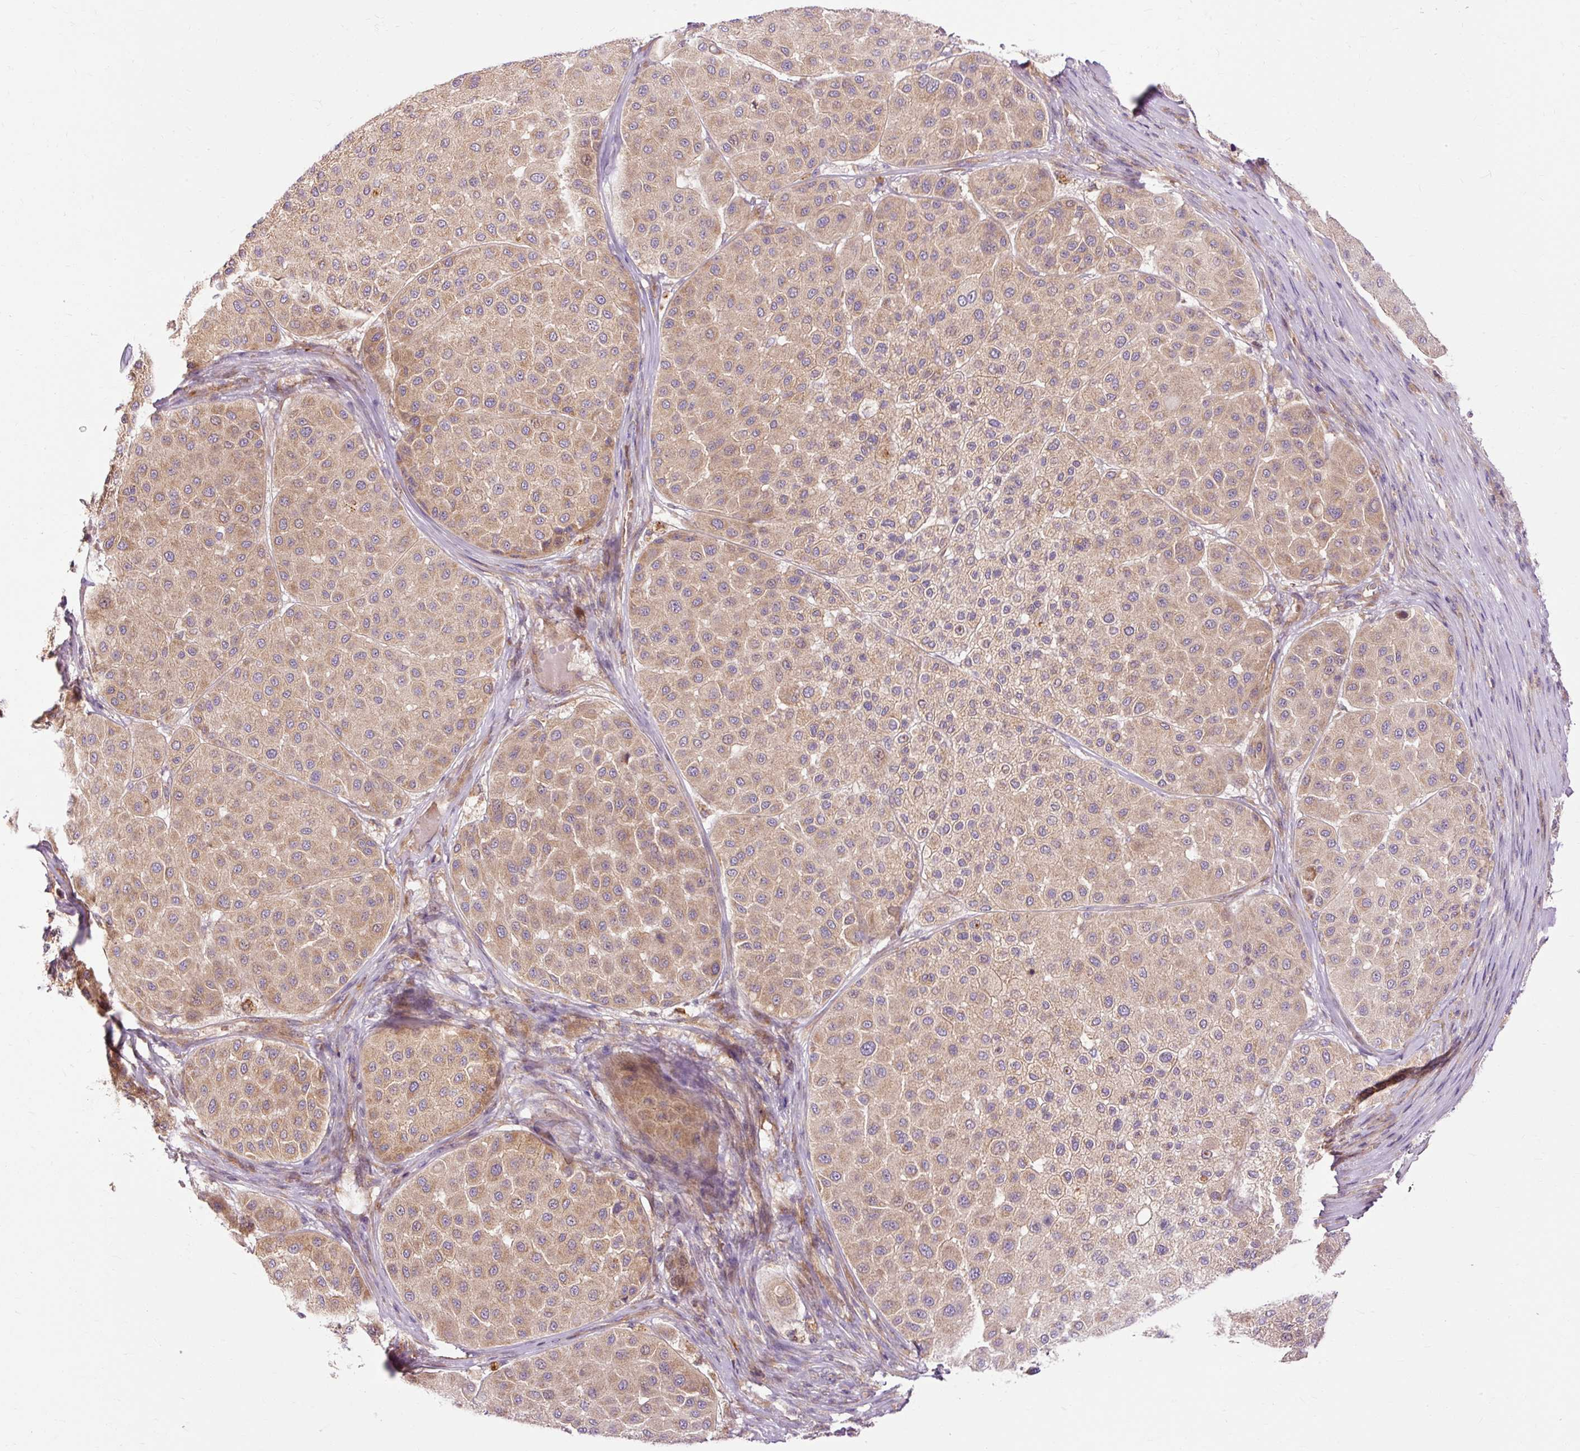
{"staining": {"intensity": "moderate", "quantity": ">75%", "location": "cytoplasmic/membranous"}, "tissue": "melanoma", "cell_type": "Tumor cells", "image_type": "cancer", "snomed": [{"axis": "morphology", "description": "Malignant melanoma, Metastatic site"}, {"axis": "topography", "description": "Smooth muscle"}], "caption": "Malignant melanoma (metastatic site) stained for a protein (brown) exhibits moderate cytoplasmic/membranous positive positivity in approximately >75% of tumor cells.", "gene": "RIPOR3", "patient": {"sex": "male", "age": 41}}